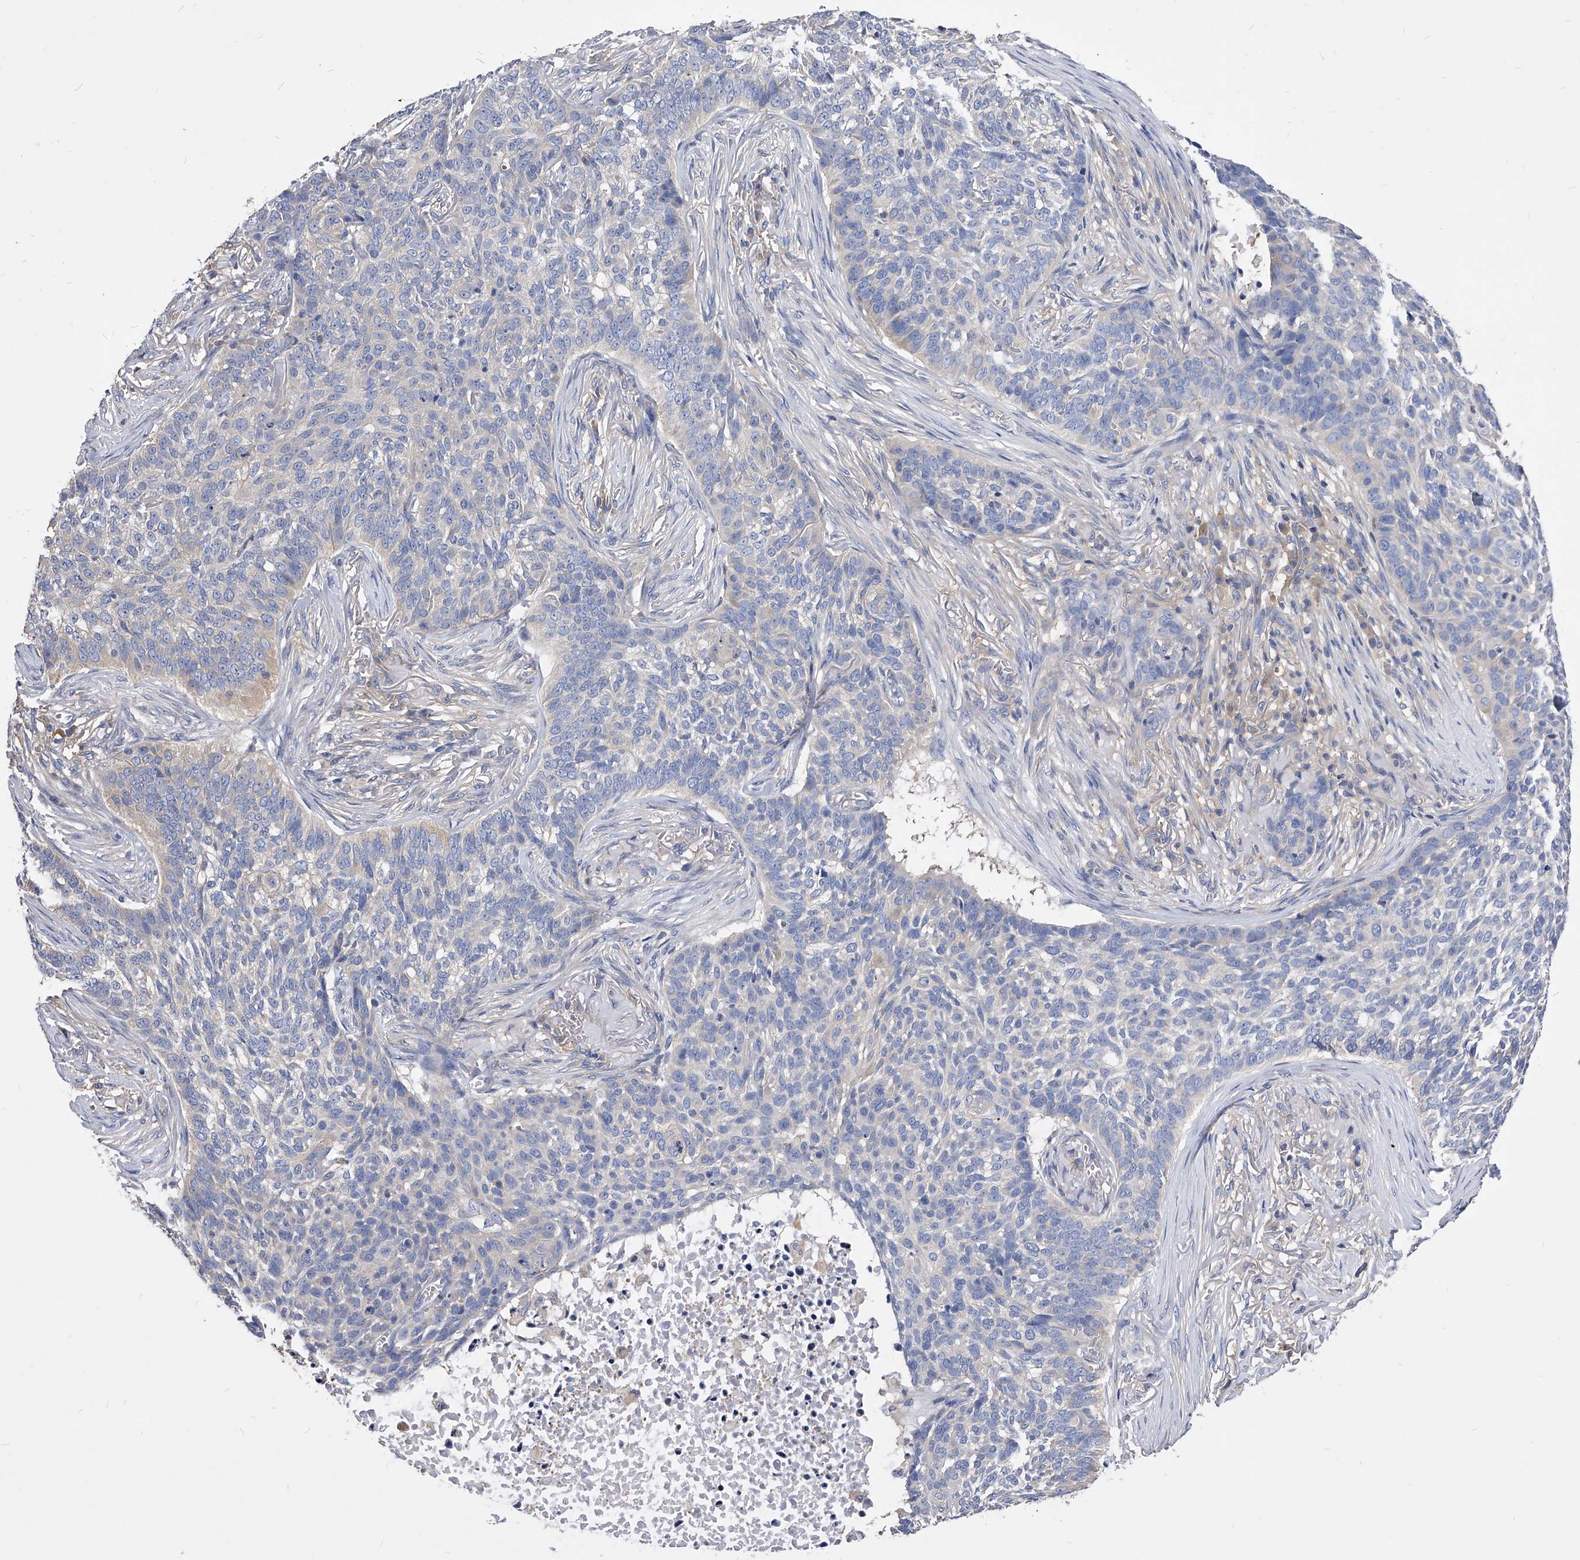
{"staining": {"intensity": "negative", "quantity": "none", "location": "none"}, "tissue": "skin cancer", "cell_type": "Tumor cells", "image_type": "cancer", "snomed": [{"axis": "morphology", "description": "Basal cell carcinoma"}, {"axis": "topography", "description": "Skin"}], "caption": "This is a micrograph of immunohistochemistry staining of skin cancer, which shows no positivity in tumor cells.", "gene": "APEH", "patient": {"sex": "male", "age": 85}}